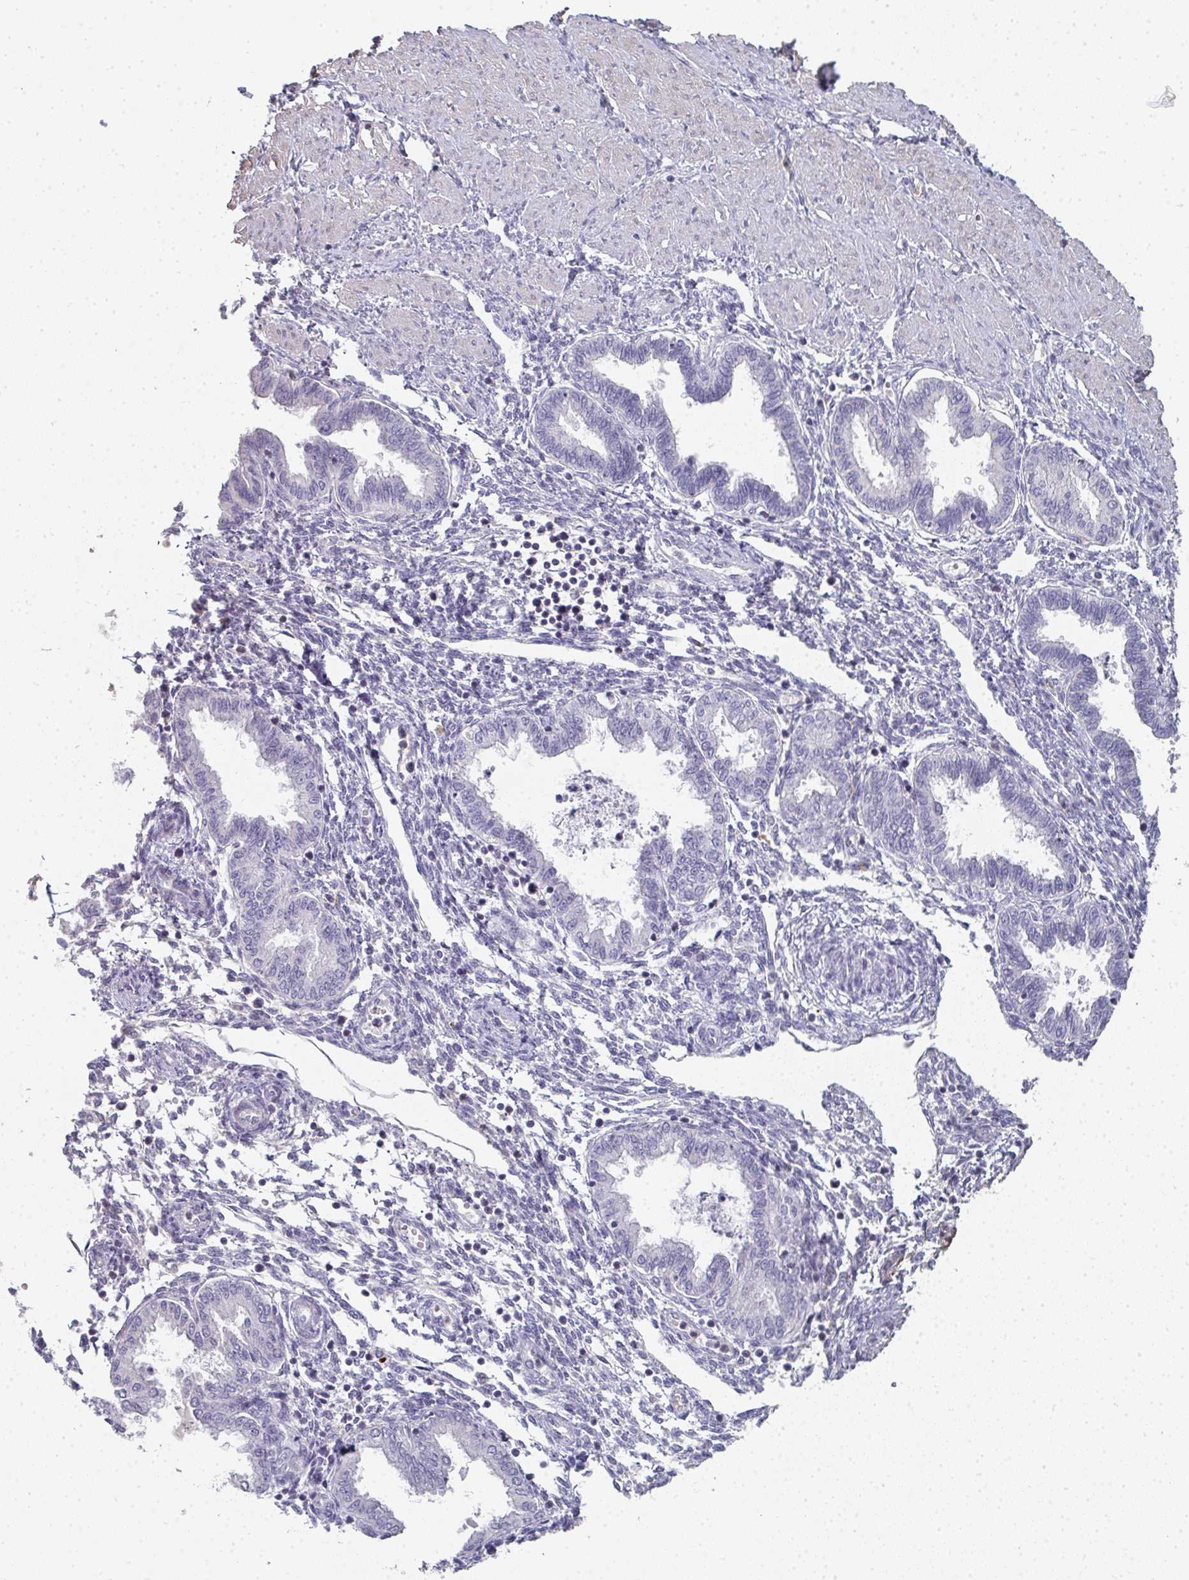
{"staining": {"intensity": "negative", "quantity": "none", "location": "none"}, "tissue": "endometrium", "cell_type": "Cells in endometrial stroma", "image_type": "normal", "snomed": [{"axis": "morphology", "description": "Normal tissue, NOS"}, {"axis": "topography", "description": "Endometrium"}], "caption": "This is an immunohistochemistry micrograph of unremarkable human endometrium. There is no positivity in cells in endometrial stroma.", "gene": "A1CF", "patient": {"sex": "female", "age": 33}}